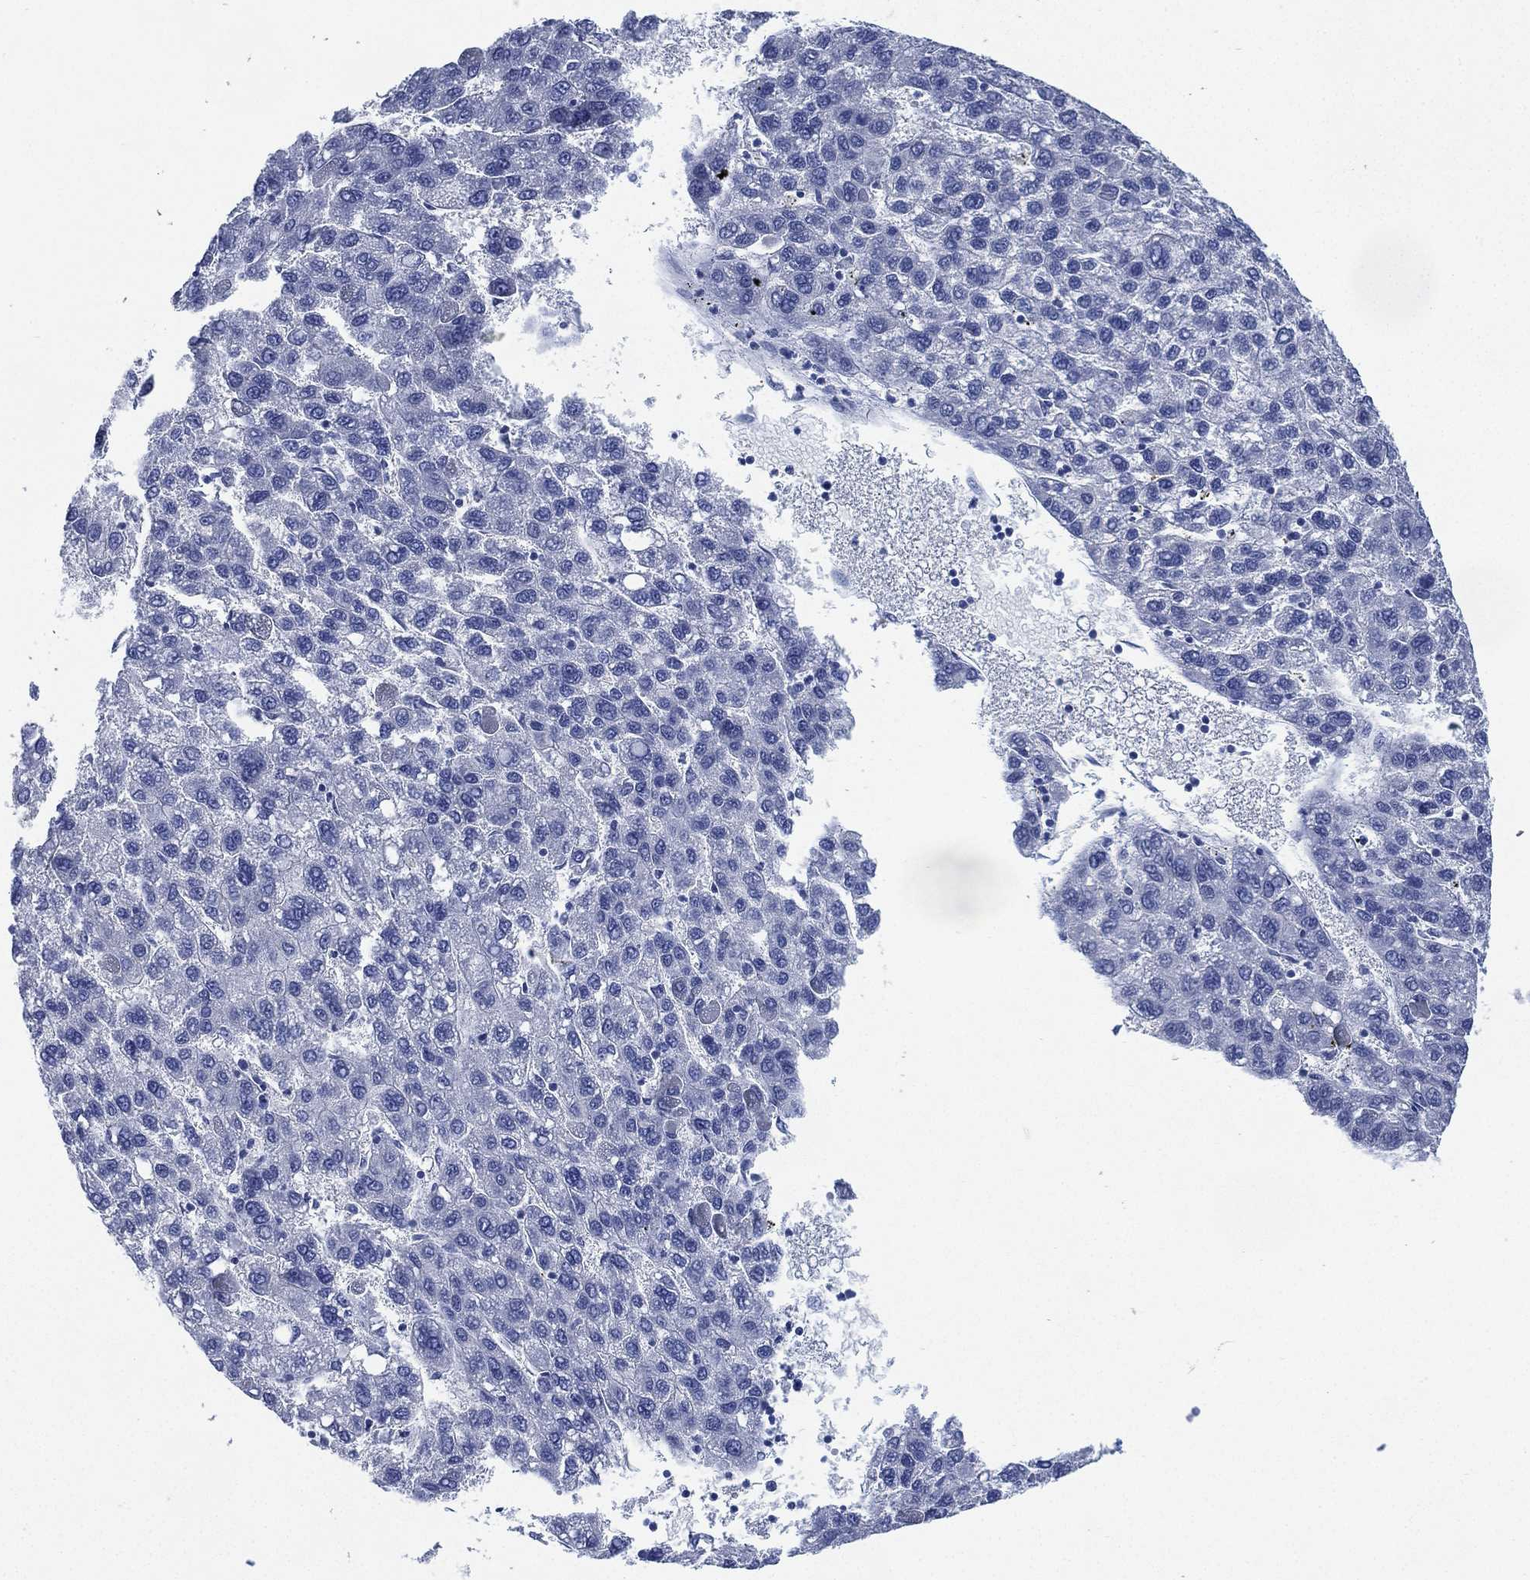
{"staining": {"intensity": "negative", "quantity": "none", "location": "none"}, "tissue": "liver cancer", "cell_type": "Tumor cells", "image_type": "cancer", "snomed": [{"axis": "morphology", "description": "Carcinoma, Hepatocellular, NOS"}, {"axis": "topography", "description": "Liver"}], "caption": "High power microscopy image of an IHC histopathology image of liver hepatocellular carcinoma, revealing no significant staining in tumor cells.", "gene": "CCDC70", "patient": {"sex": "female", "age": 82}}